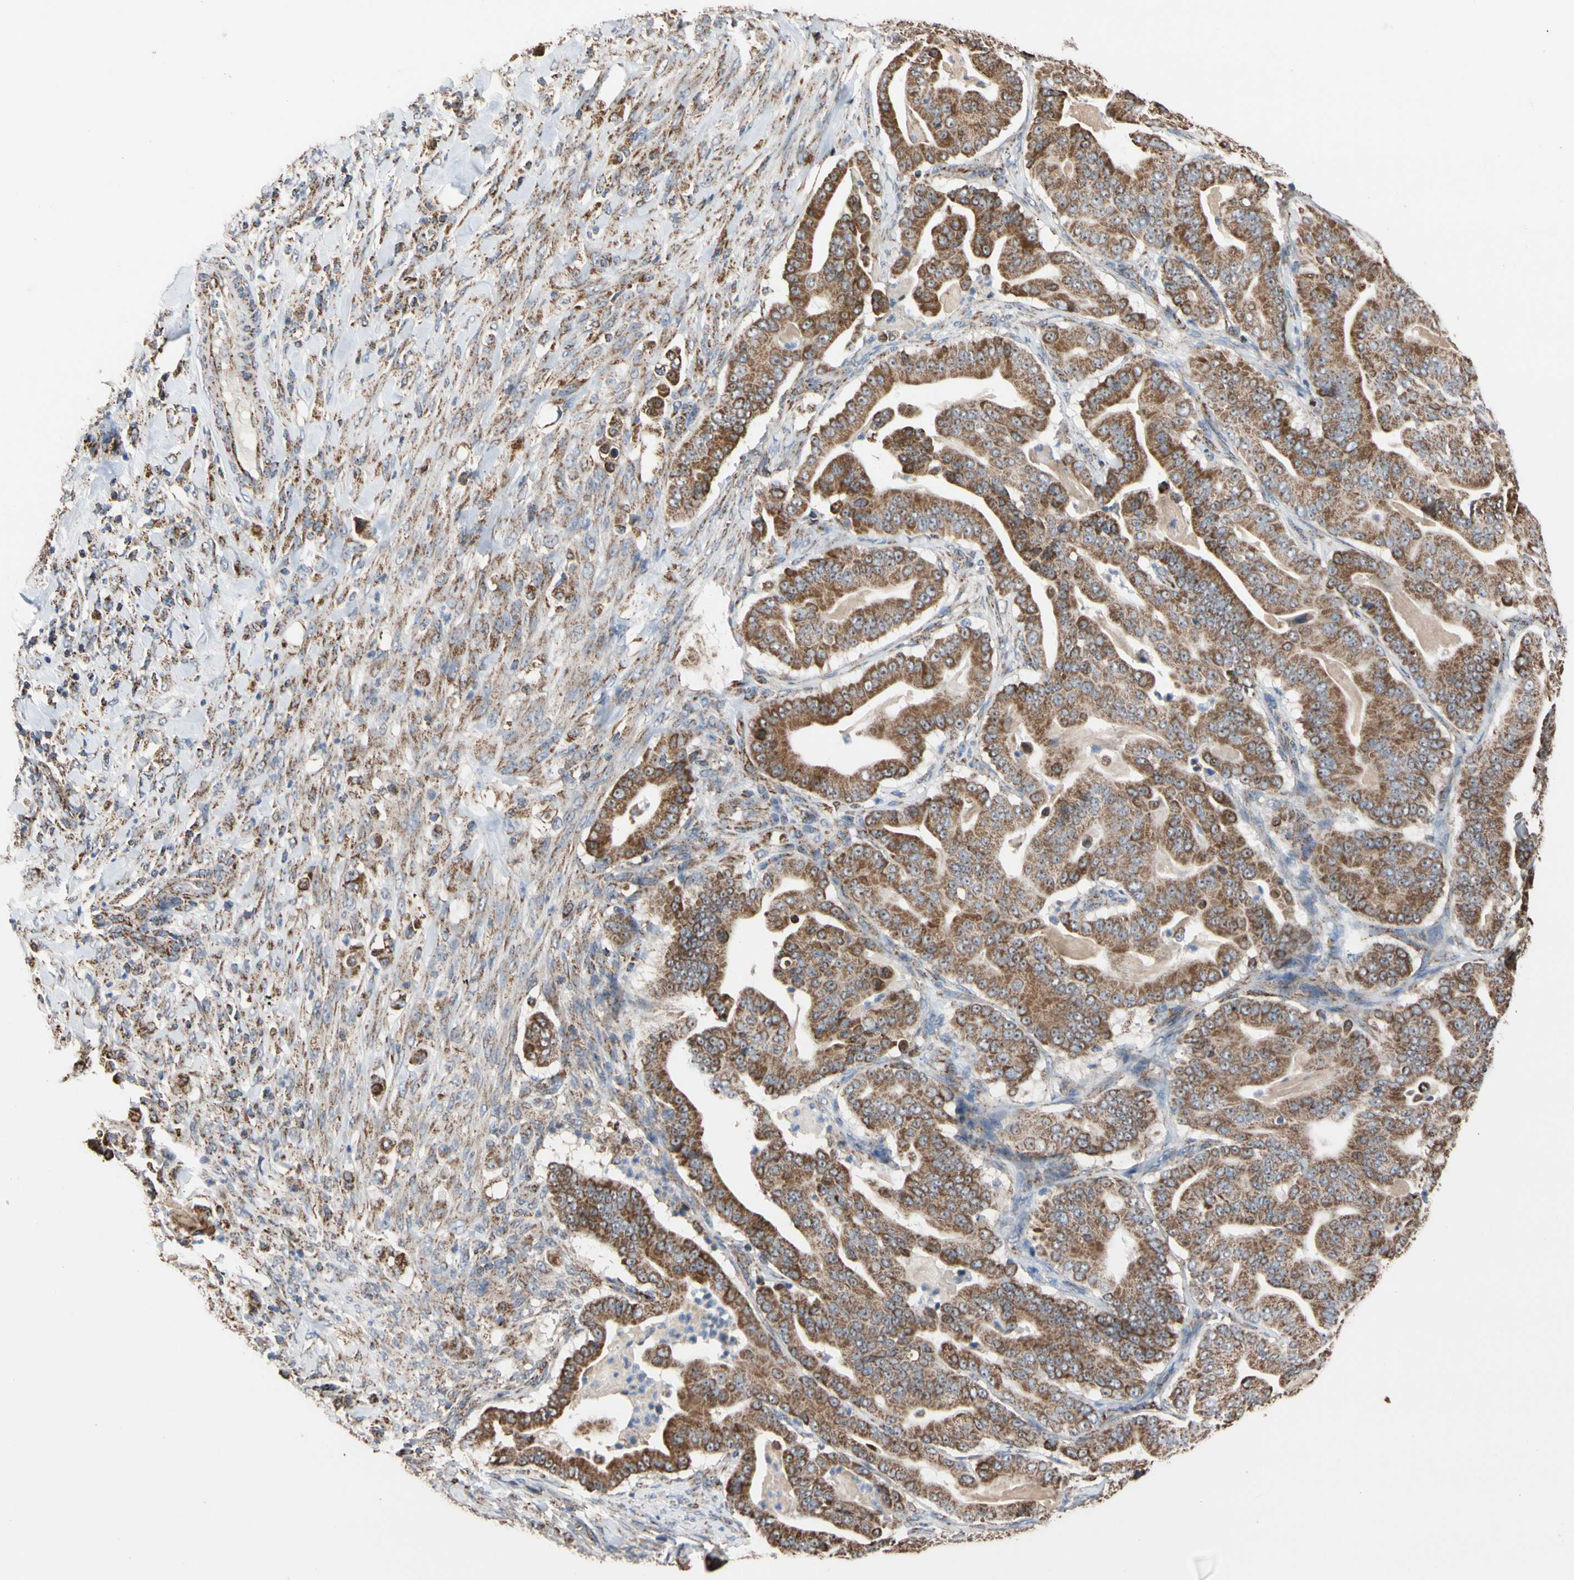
{"staining": {"intensity": "strong", "quantity": ">75%", "location": "cytoplasmic/membranous"}, "tissue": "pancreatic cancer", "cell_type": "Tumor cells", "image_type": "cancer", "snomed": [{"axis": "morphology", "description": "Adenocarcinoma, NOS"}, {"axis": "topography", "description": "Pancreas"}], "caption": "IHC of human pancreatic cancer (adenocarcinoma) demonstrates high levels of strong cytoplasmic/membranous staining in approximately >75% of tumor cells.", "gene": "FAM110B", "patient": {"sex": "male", "age": 63}}